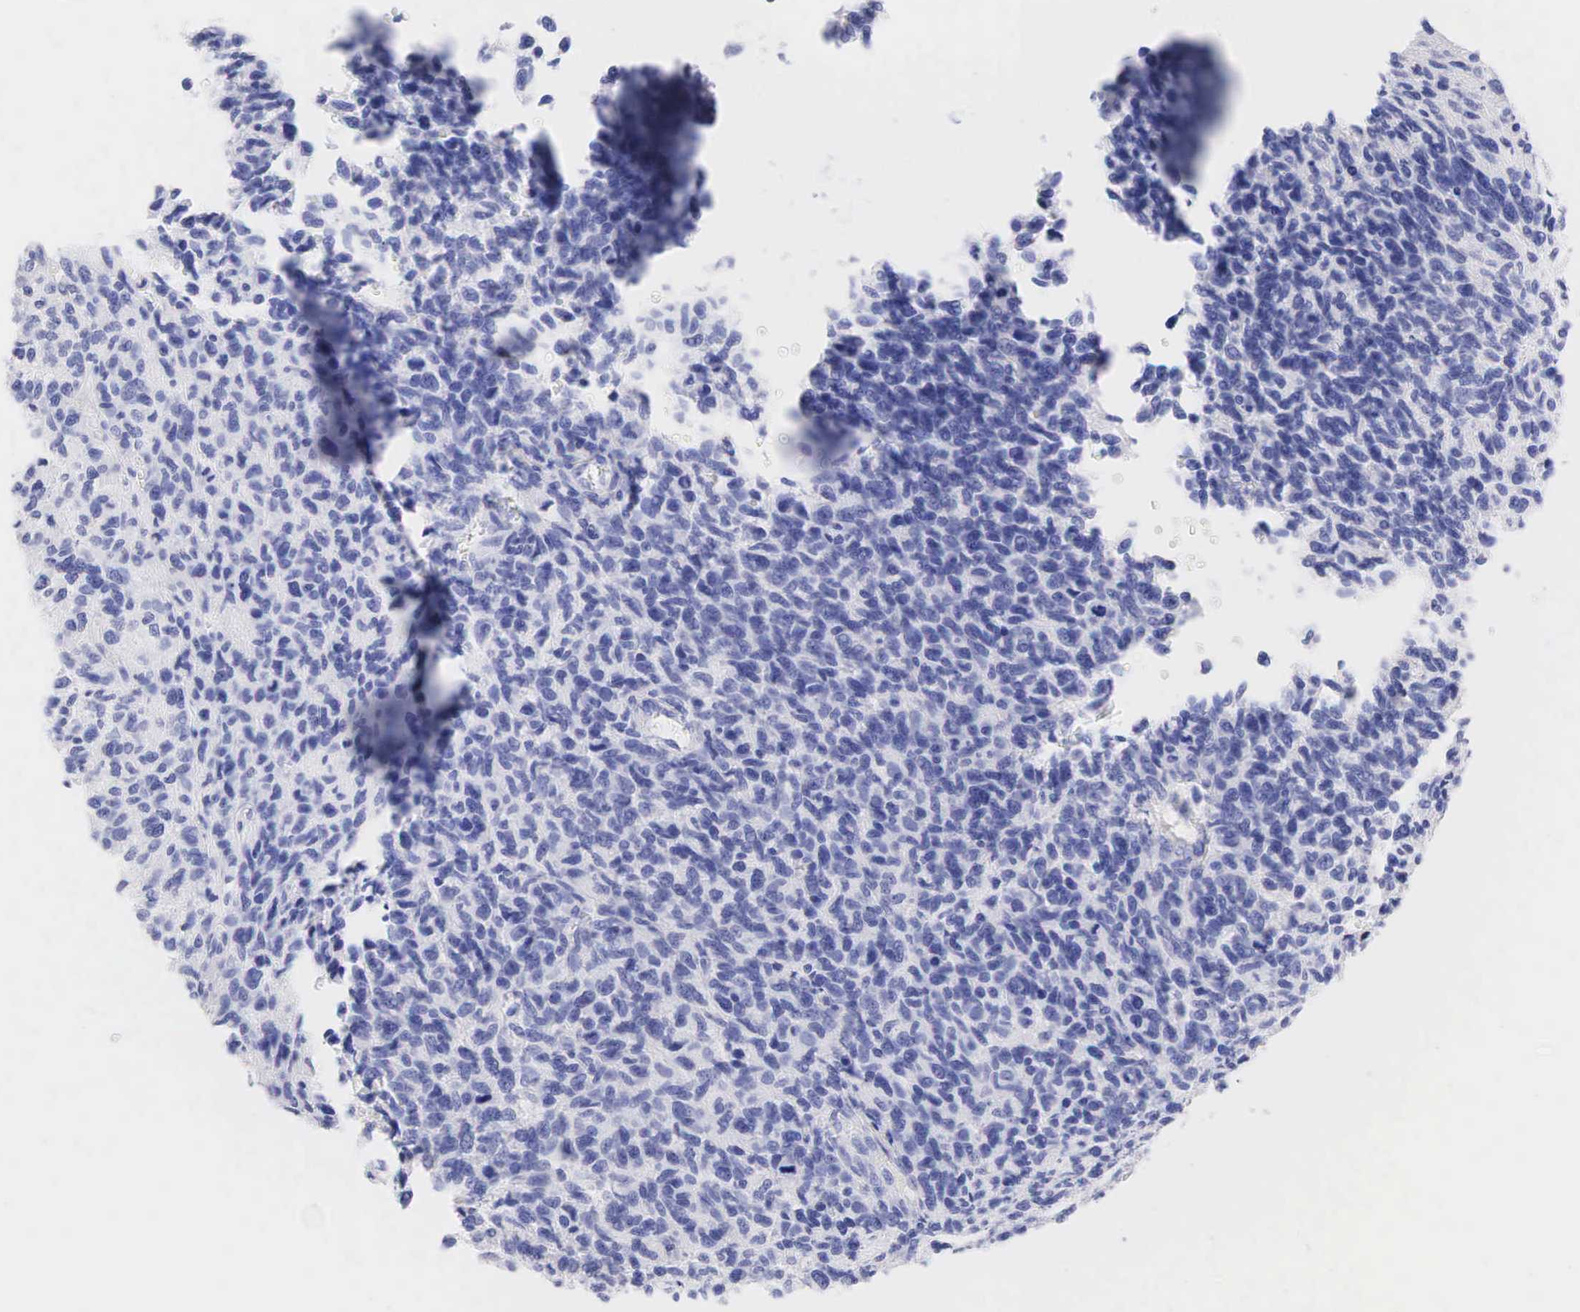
{"staining": {"intensity": "negative", "quantity": "none", "location": "none"}, "tissue": "glioma", "cell_type": "Tumor cells", "image_type": "cancer", "snomed": [{"axis": "morphology", "description": "Glioma, malignant, High grade"}, {"axis": "topography", "description": "Brain"}], "caption": "Immunohistochemical staining of malignant glioma (high-grade) exhibits no significant staining in tumor cells.", "gene": "KRT14", "patient": {"sex": "male", "age": 77}}